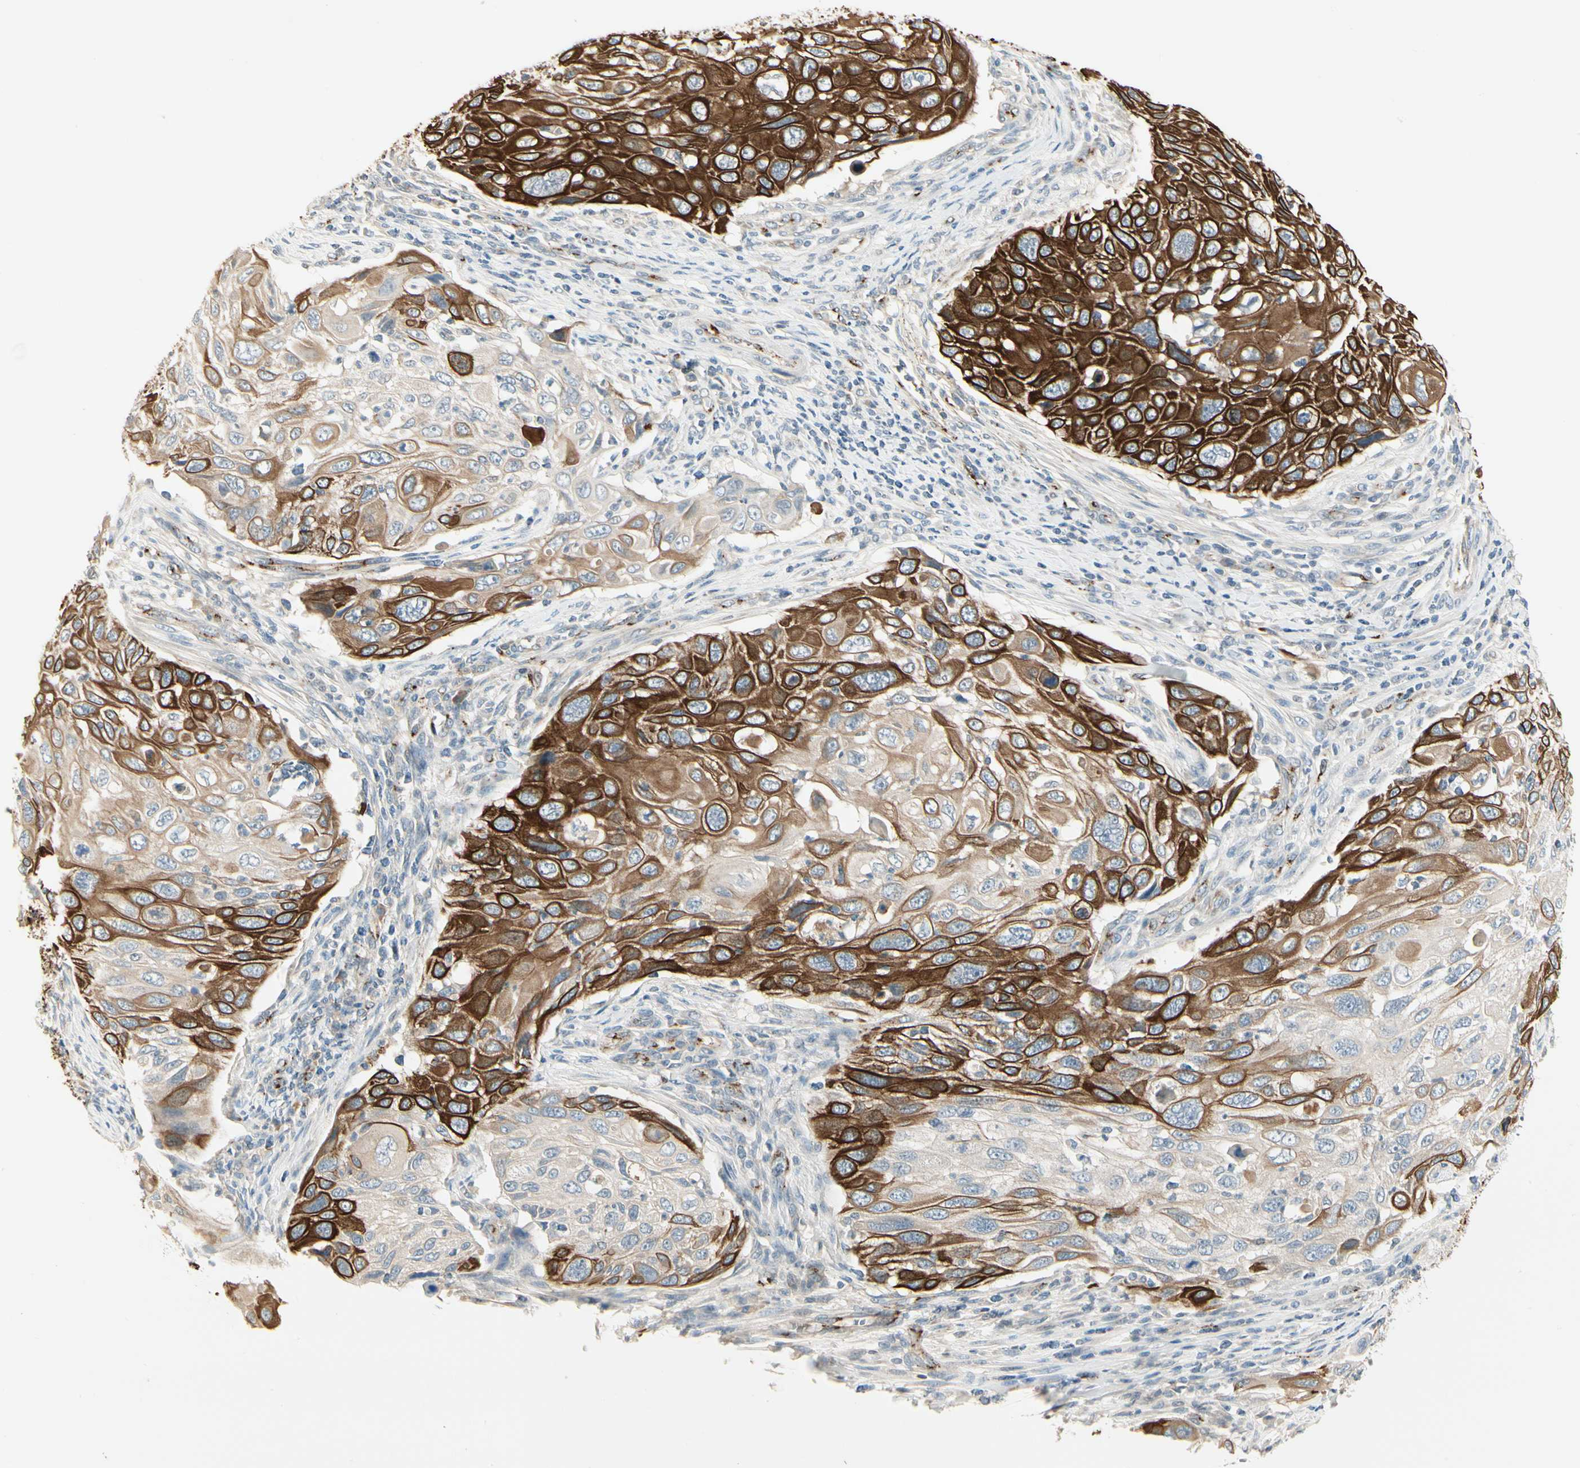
{"staining": {"intensity": "strong", "quantity": "25%-75%", "location": "cytoplasmic/membranous"}, "tissue": "cervical cancer", "cell_type": "Tumor cells", "image_type": "cancer", "snomed": [{"axis": "morphology", "description": "Squamous cell carcinoma, NOS"}, {"axis": "topography", "description": "Cervix"}], "caption": "Cervical squamous cell carcinoma stained for a protein displays strong cytoplasmic/membranous positivity in tumor cells. Immunohistochemistry (ihc) stains the protein in brown and the nuclei are stained blue.", "gene": "MANSC1", "patient": {"sex": "female", "age": 70}}